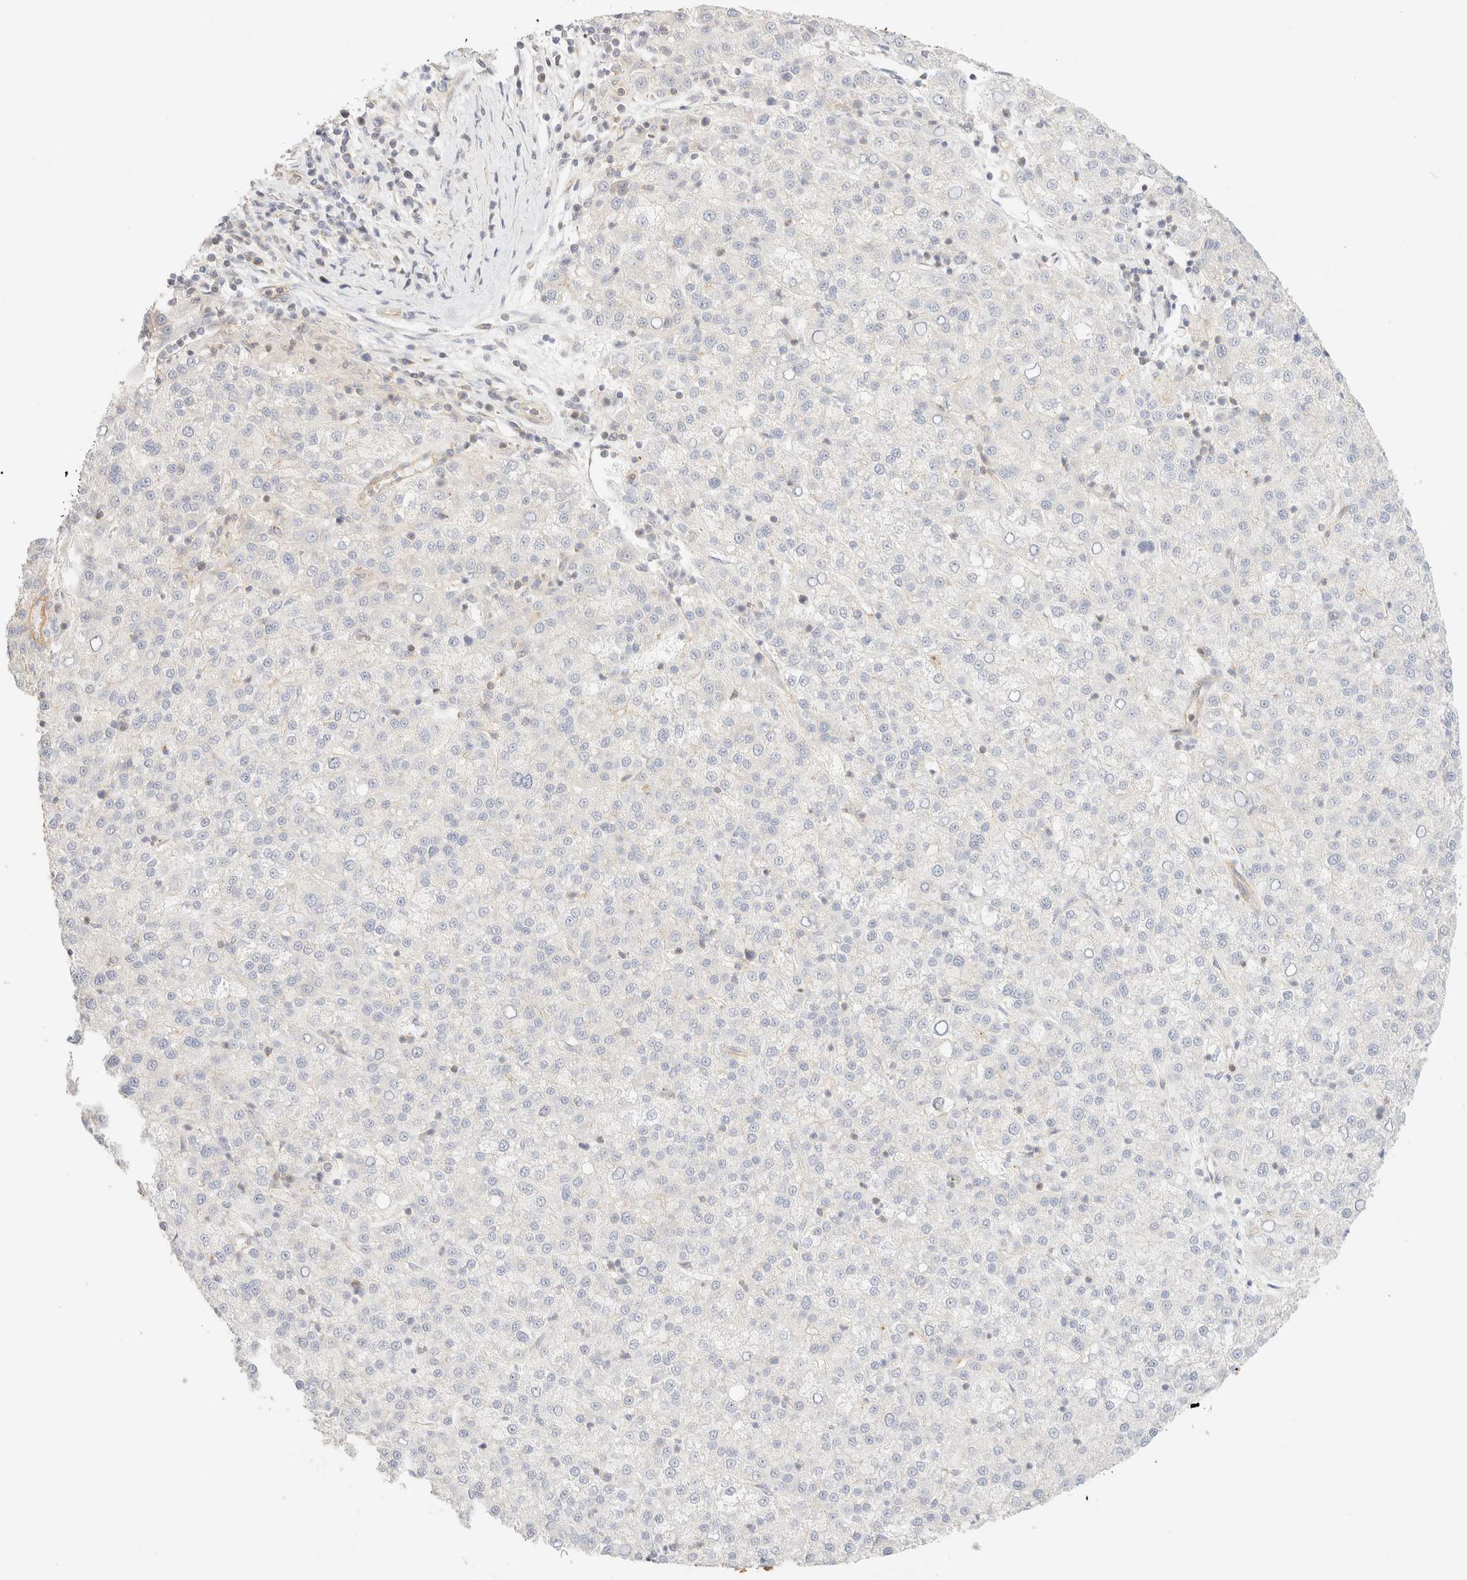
{"staining": {"intensity": "negative", "quantity": "none", "location": "none"}, "tissue": "liver cancer", "cell_type": "Tumor cells", "image_type": "cancer", "snomed": [{"axis": "morphology", "description": "Carcinoma, Hepatocellular, NOS"}, {"axis": "topography", "description": "Liver"}], "caption": "This is an immunohistochemistry (IHC) histopathology image of liver cancer. There is no expression in tumor cells.", "gene": "MYO10", "patient": {"sex": "female", "age": 58}}